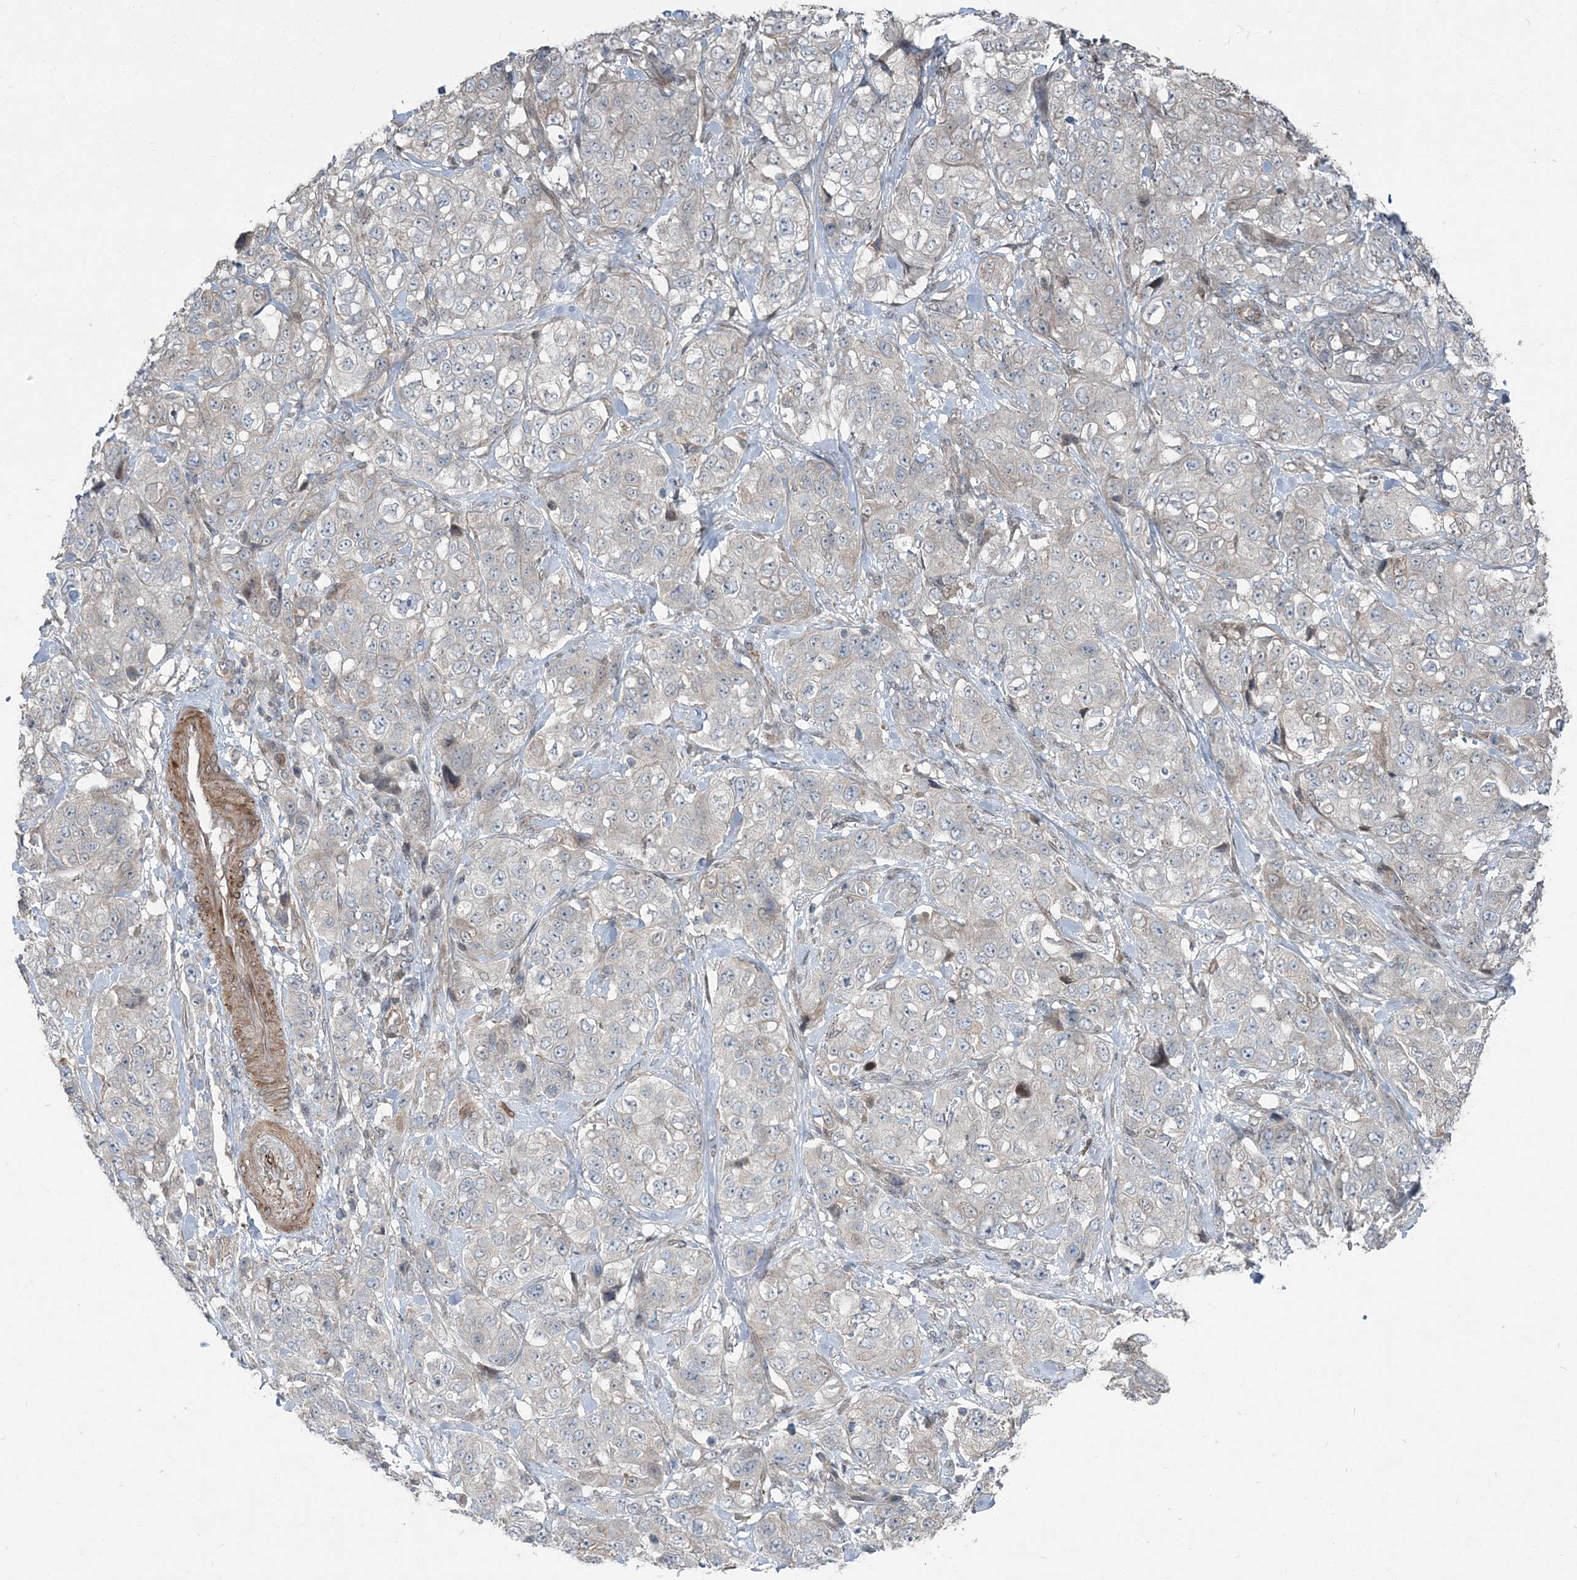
{"staining": {"intensity": "negative", "quantity": "none", "location": "none"}, "tissue": "stomach cancer", "cell_type": "Tumor cells", "image_type": "cancer", "snomed": [{"axis": "morphology", "description": "Adenocarcinoma, NOS"}, {"axis": "topography", "description": "Stomach"}], "caption": "The immunohistochemistry histopathology image has no significant expression in tumor cells of stomach cancer tissue.", "gene": "FBXL17", "patient": {"sex": "male", "age": 48}}